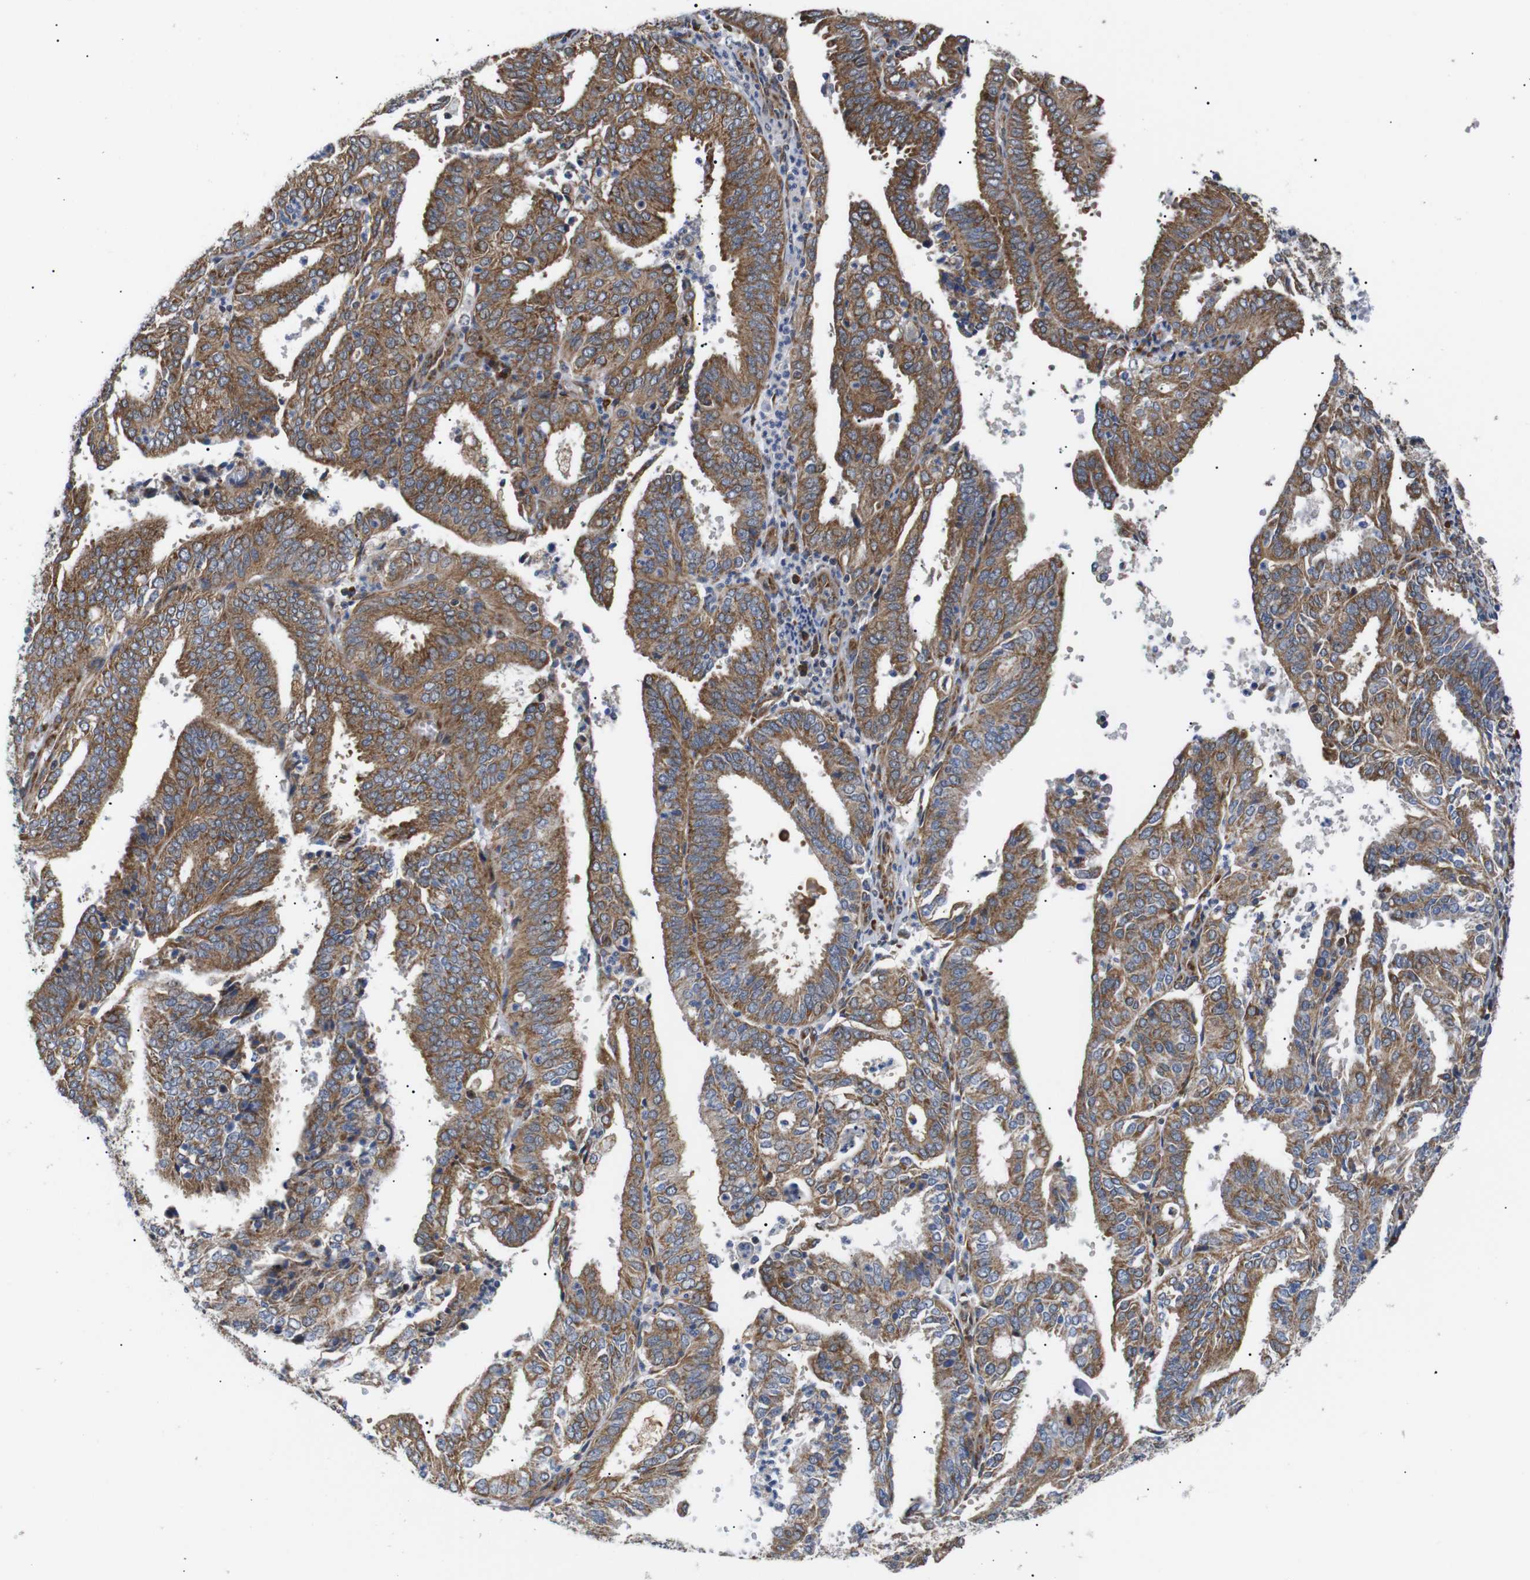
{"staining": {"intensity": "moderate", "quantity": ">75%", "location": "cytoplasmic/membranous"}, "tissue": "endometrial cancer", "cell_type": "Tumor cells", "image_type": "cancer", "snomed": [{"axis": "morphology", "description": "Adenocarcinoma, NOS"}, {"axis": "topography", "description": "Uterus"}], "caption": "Human endometrial cancer stained with a brown dye reveals moderate cytoplasmic/membranous positive staining in approximately >75% of tumor cells.", "gene": "KANK4", "patient": {"sex": "female", "age": 60}}